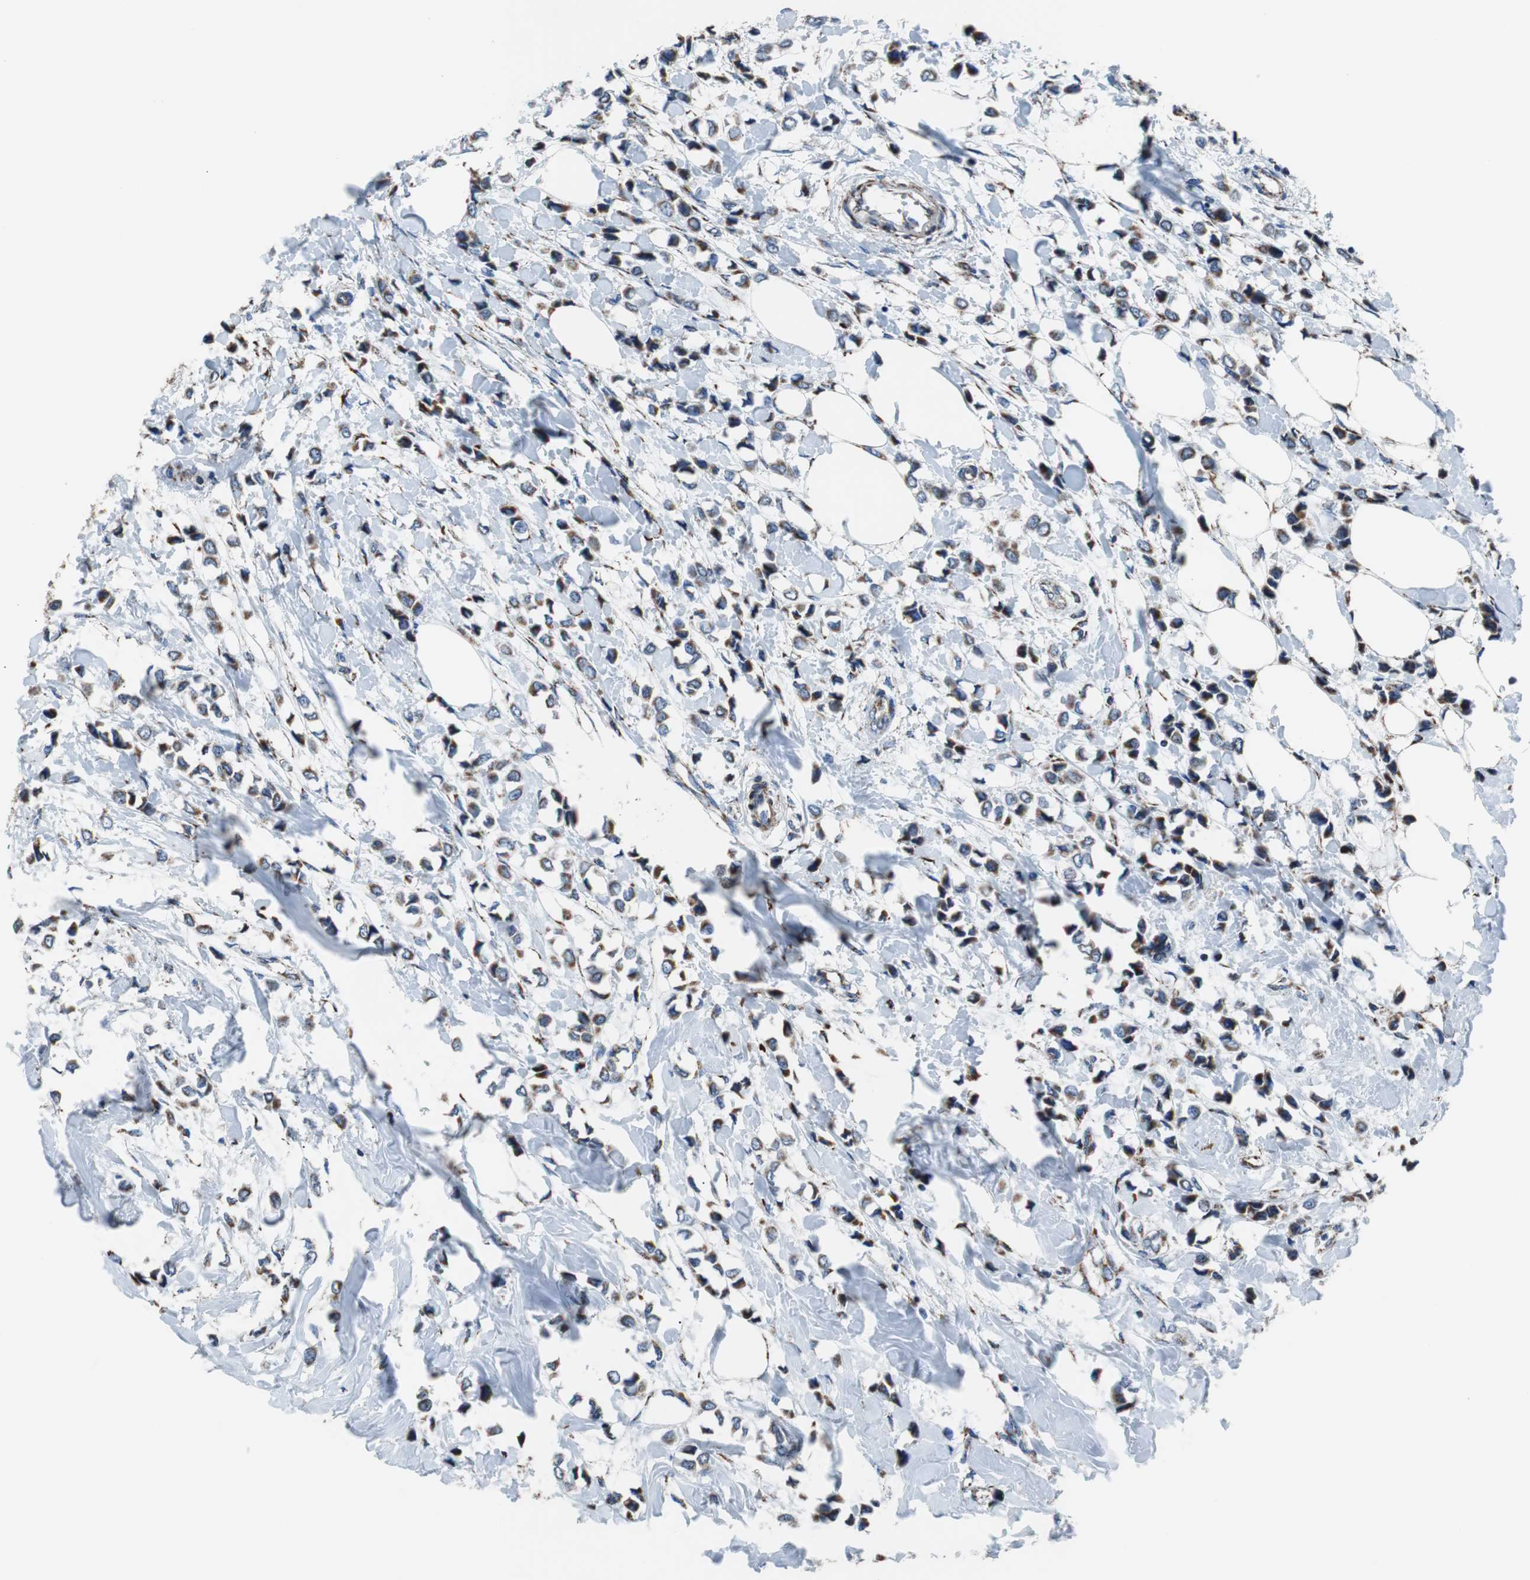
{"staining": {"intensity": "strong", "quantity": ">75%", "location": "cytoplasmic/membranous"}, "tissue": "breast cancer", "cell_type": "Tumor cells", "image_type": "cancer", "snomed": [{"axis": "morphology", "description": "Lobular carcinoma"}, {"axis": "topography", "description": "Breast"}], "caption": "Protein staining displays strong cytoplasmic/membranous positivity in approximately >75% of tumor cells in lobular carcinoma (breast).", "gene": "PITRM1", "patient": {"sex": "female", "age": 51}}